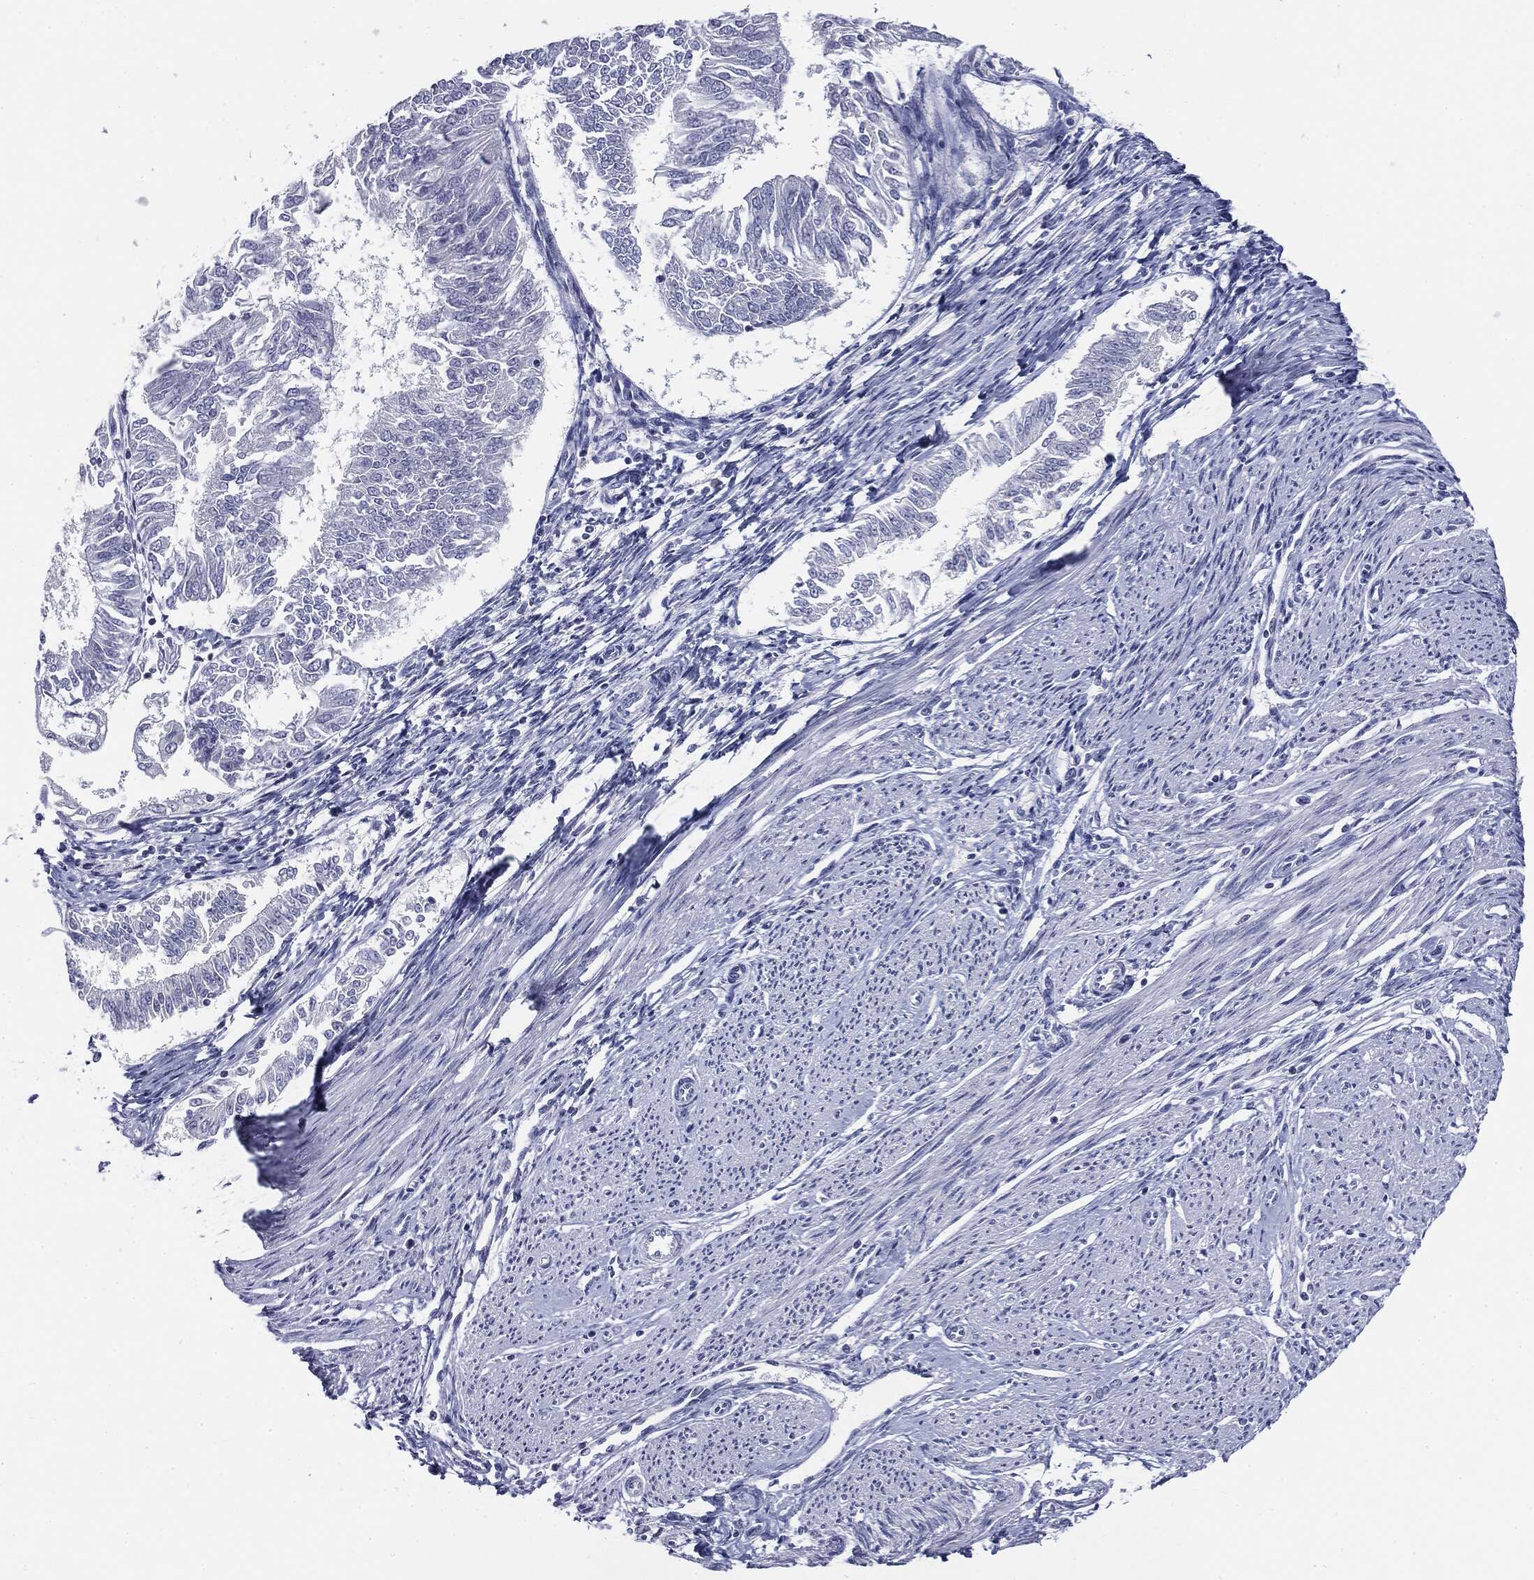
{"staining": {"intensity": "negative", "quantity": "none", "location": "none"}, "tissue": "endometrial cancer", "cell_type": "Tumor cells", "image_type": "cancer", "snomed": [{"axis": "morphology", "description": "Adenocarcinoma, NOS"}, {"axis": "topography", "description": "Endometrium"}], "caption": "A photomicrograph of adenocarcinoma (endometrial) stained for a protein demonstrates no brown staining in tumor cells. Nuclei are stained in blue.", "gene": "CGB1", "patient": {"sex": "female", "age": 58}}